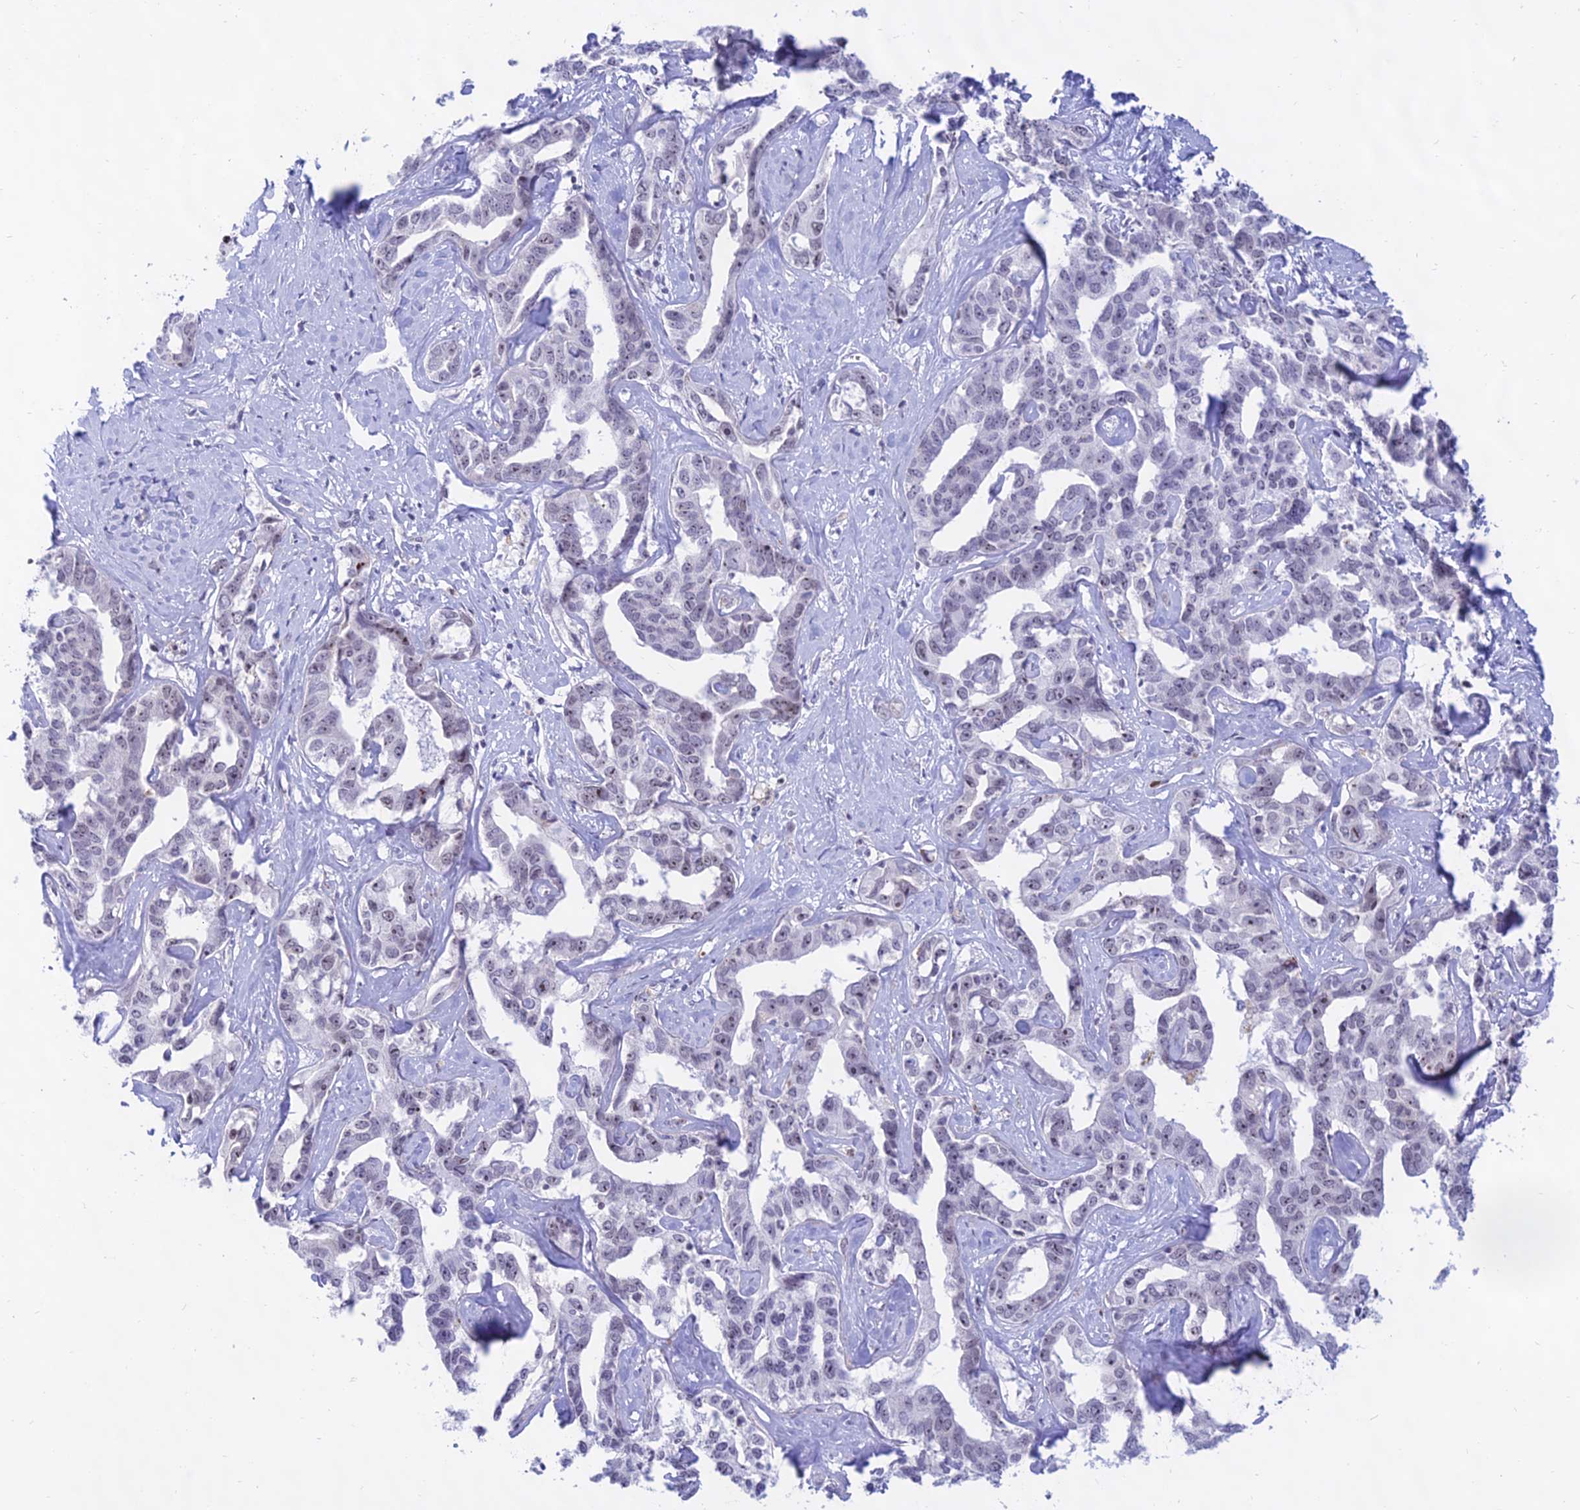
{"staining": {"intensity": "moderate", "quantity": "<25%", "location": "nuclear"}, "tissue": "liver cancer", "cell_type": "Tumor cells", "image_type": "cancer", "snomed": [{"axis": "morphology", "description": "Cholangiocarcinoma"}, {"axis": "topography", "description": "Liver"}], "caption": "Immunohistochemistry of human liver cancer displays low levels of moderate nuclear expression in approximately <25% of tumor cells. The protein of interest is stained brown, and the nuclei are stained in blue (DAB IHC with brightfield microscopy, high magnification).", "gene": "KRR1", "patient": {"sex": "male", "age": 59}}